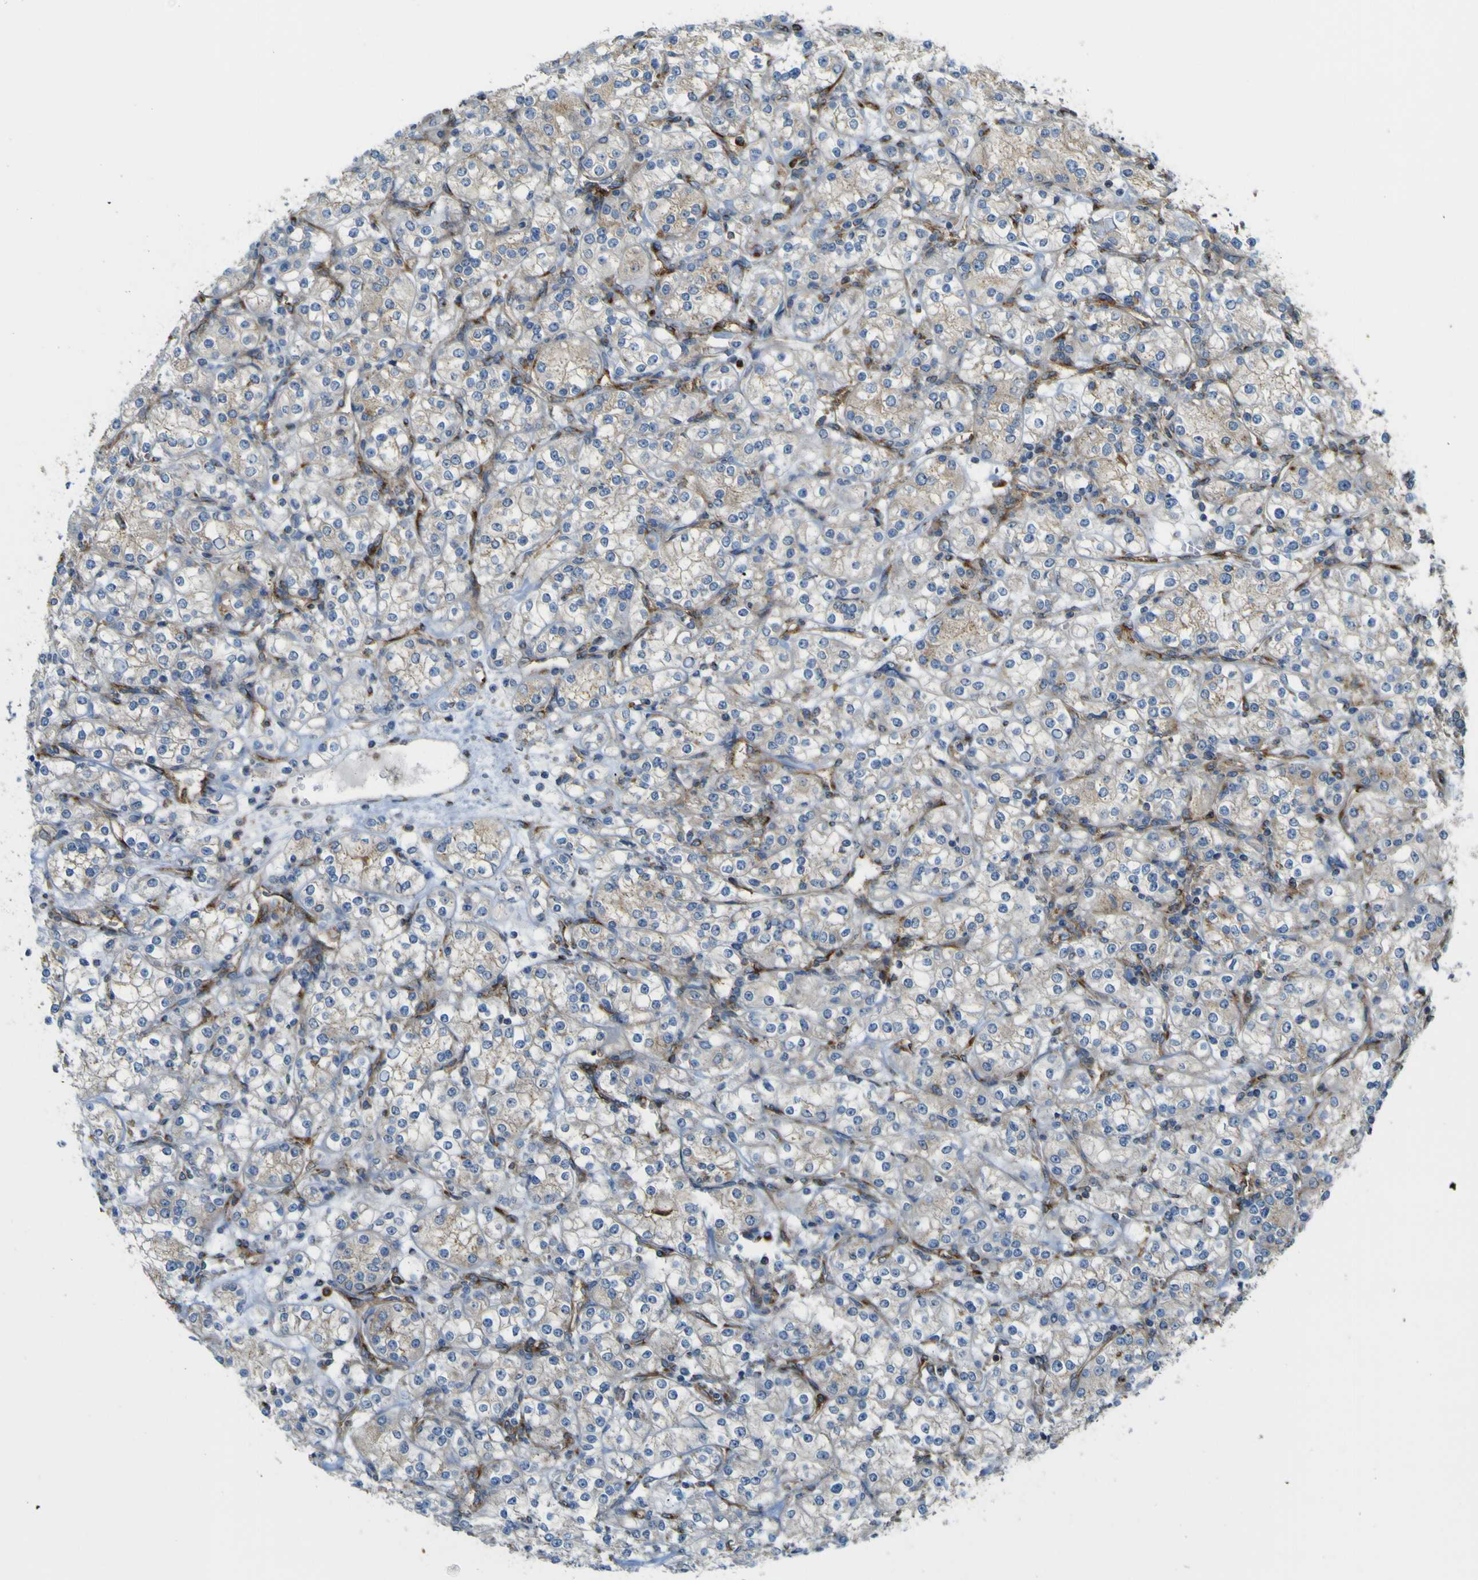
{"staining": {"intensity": "weak", "quantity": "<25%", "location": "cytoplasmic/membranous"}, "tissue": "renal cancer", "cell_type": "Tumor cells", "image_type": "cancer", "snomed": [{"axis": "morphology", "description": "Adenocarcinoma, NOS"}, {"axis": "topography", "description": "Kidney"}], "caption": "This is an IHC image of human renal cancer (adenocarcinoma). There is no staining in tumor cells.", "gene": "IGF2R", "patient": {"sex": "male", "age": 77}}